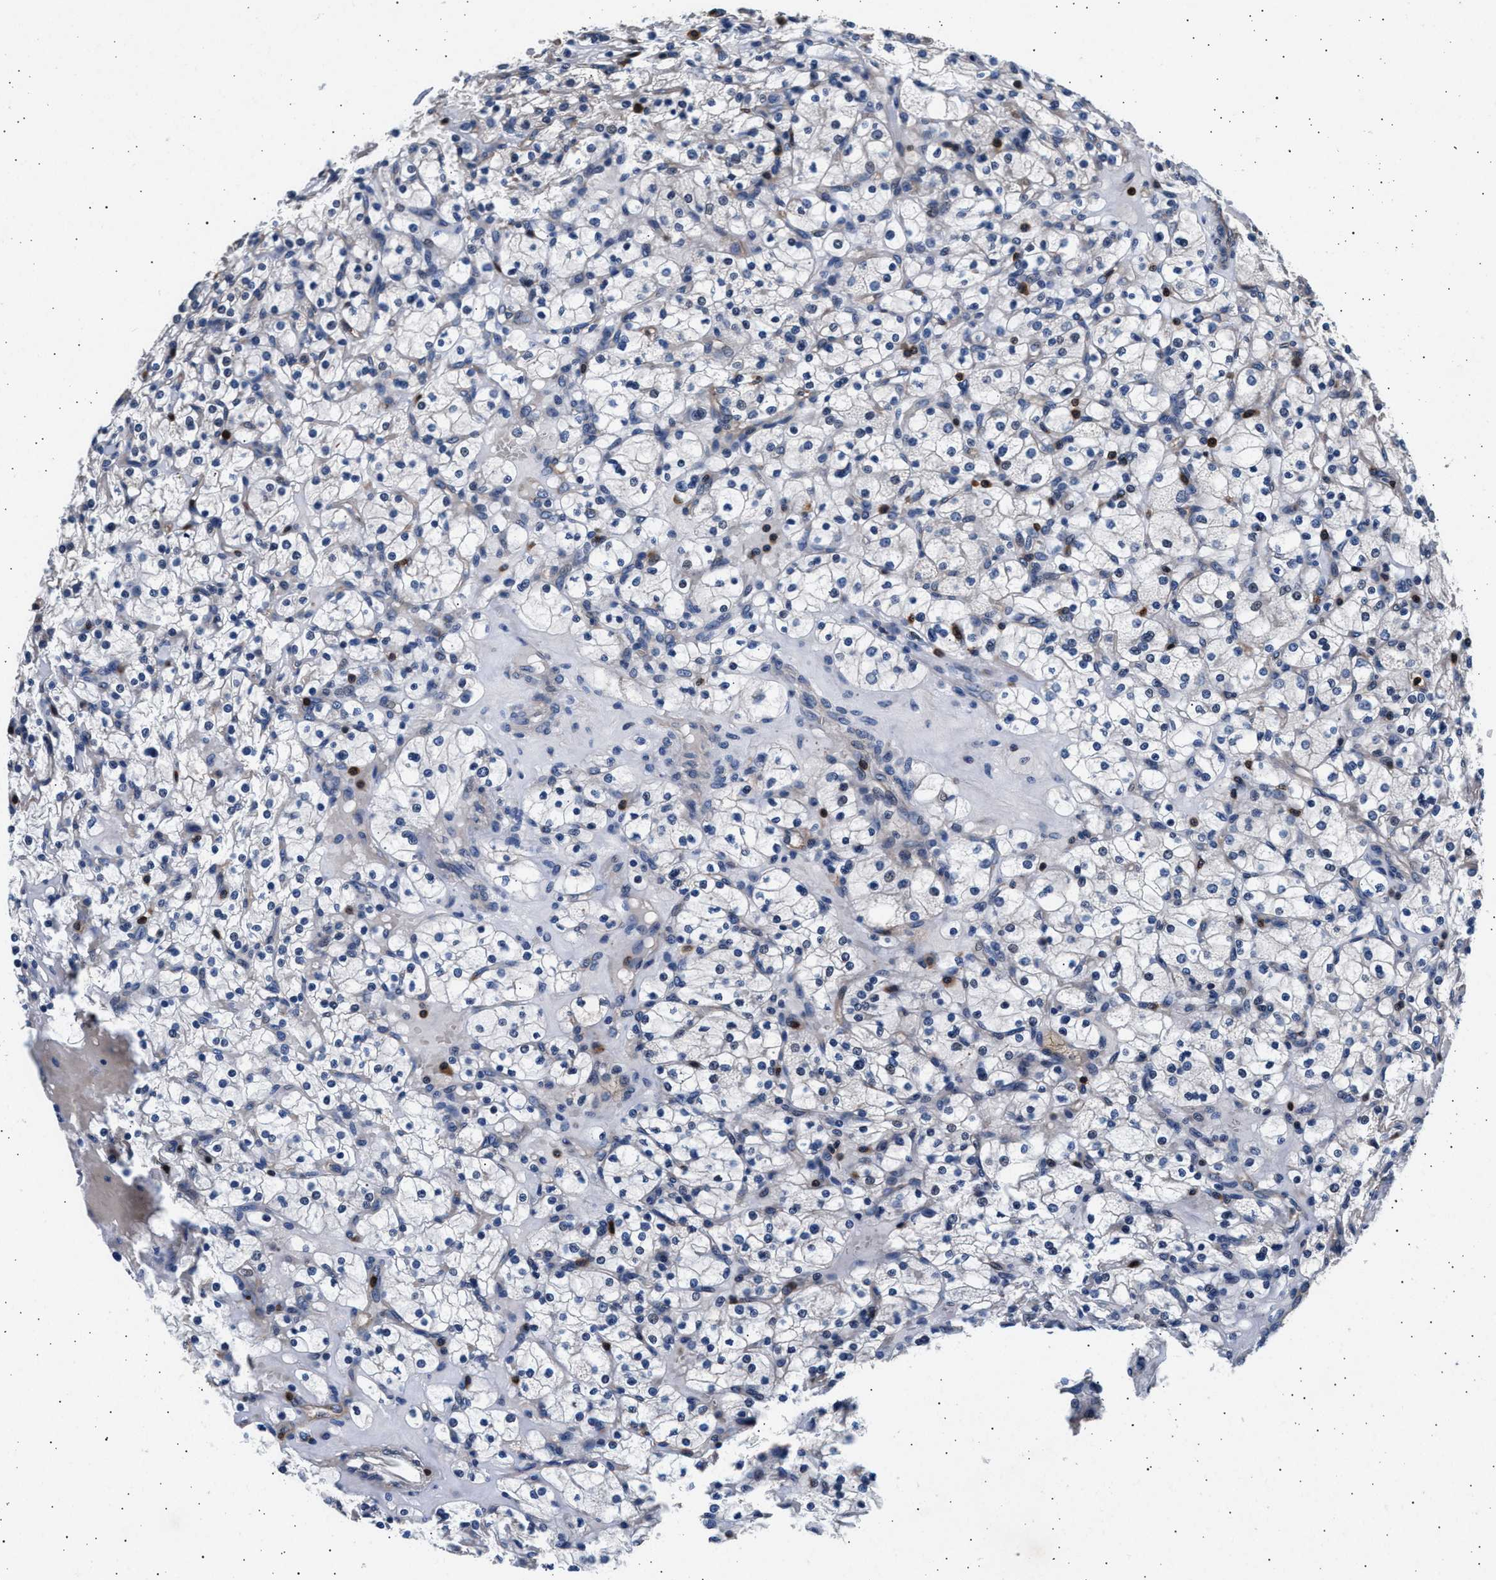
{"staining": {"intensity": "negative", "quantity": "none", "location": "none"}, "tissue": "renal cancer", "cell_type": "Tumor cells", "image_type": "cancer", "snomed": [{"axis": "morphology", "description": "Adenocarcinoma, NOS"}, {"axis": "topography", "description": "Kidney"}], "caption": "Adenocarcinoma (renal) was stained to show a protein in brown. There is no significant staining in tumor cells.", "gene": "GRAP2", "patient": {"sex": "female", "age": 83}}